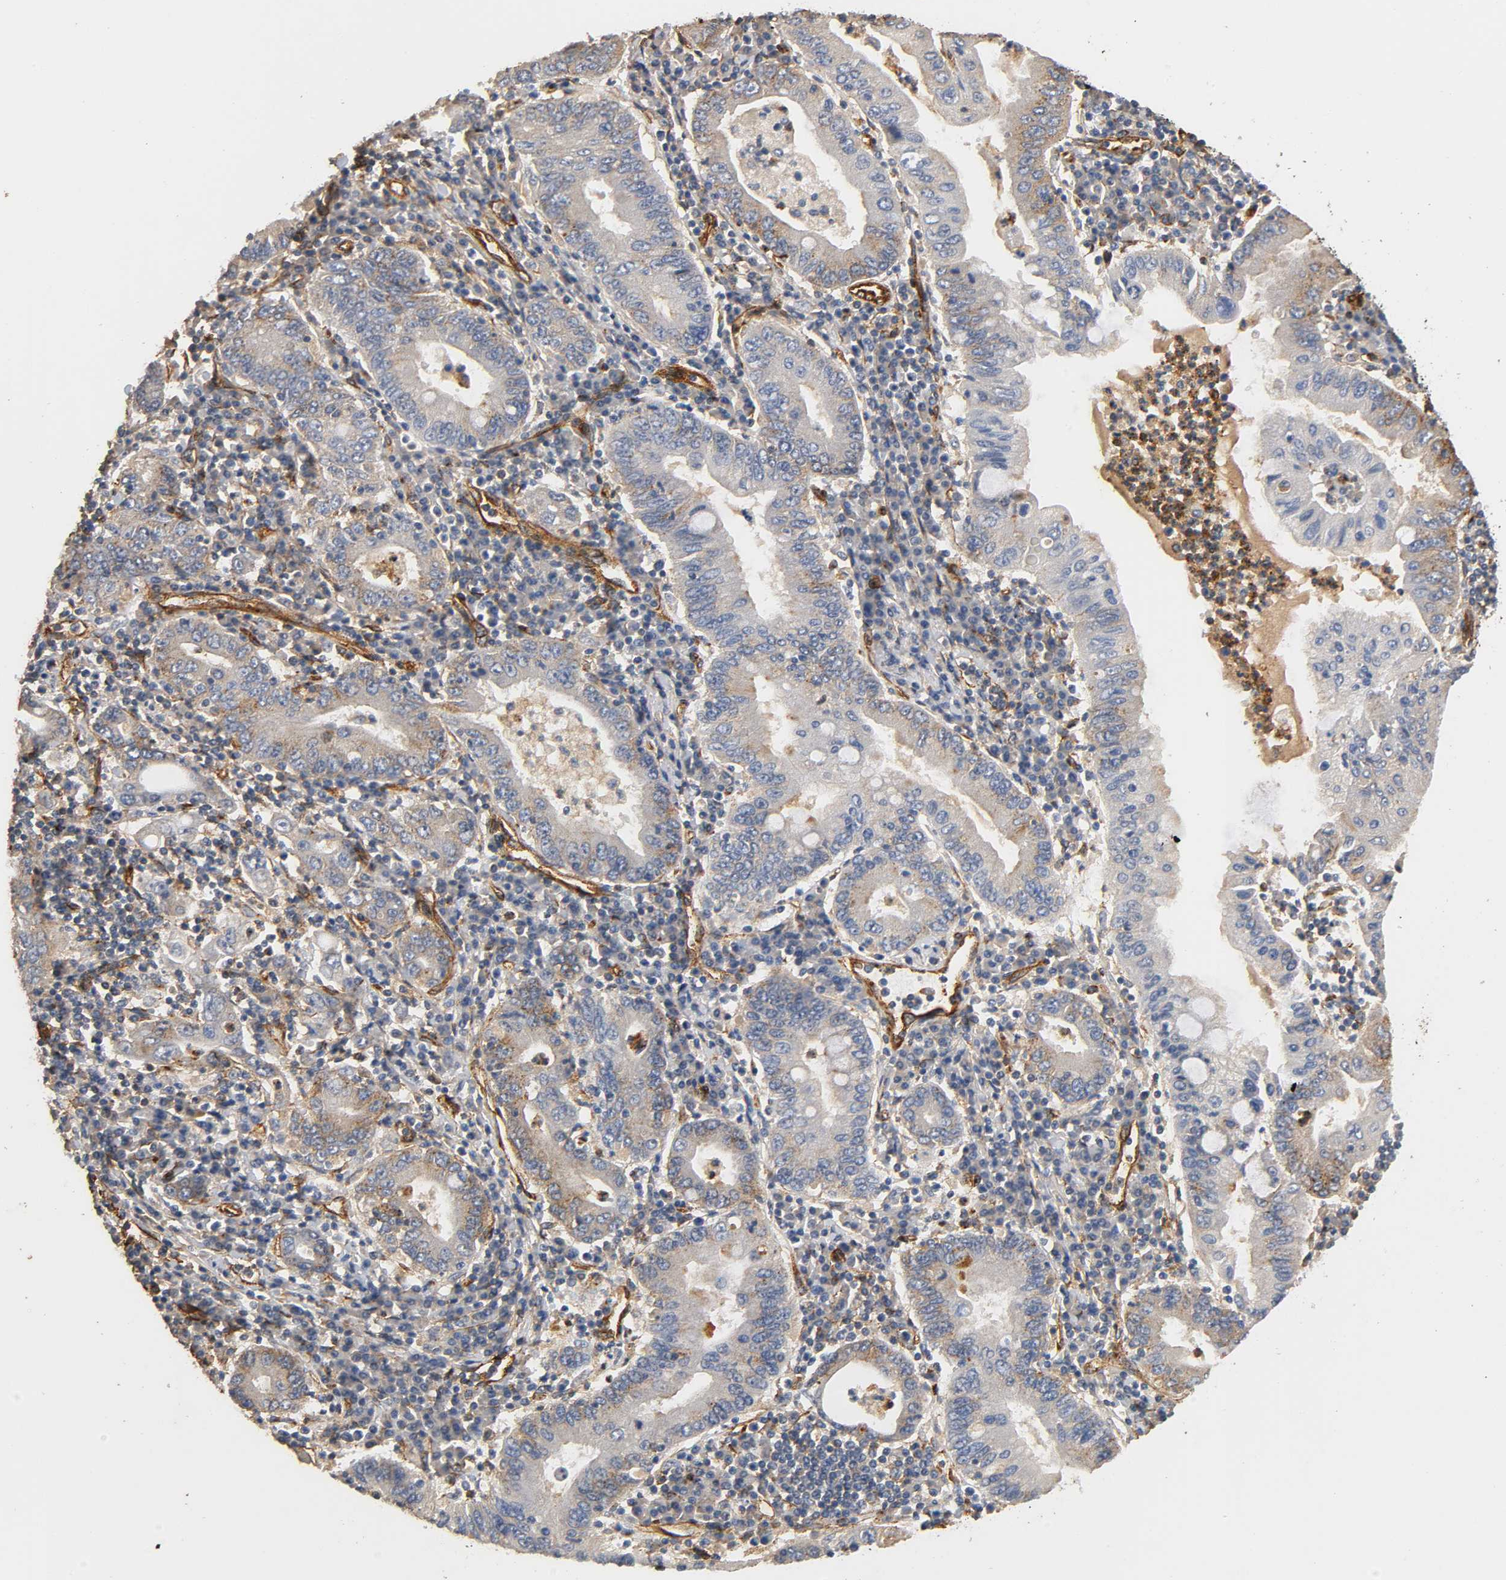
{"staining": {"intensity": "weak", "quantity": "<25%", "location": "cytoplasmic/membranous"}, "tissue": "stomach cancer", "cell_type": "Tumor cells", "image_type": "cancer", "snomed": [{"axis": "morphology", "description": "Normal tissue, NOS"}, {"axis": "morphology", "description": "Adenocarcinoma, NOS"}, {"axis": "topography", "description": "Esophagus"}, {"axis": "topography", "description": "Stomach, upper"}, {"axis": "topography", "description": "Peripheral nerve tissue"}], "caption": "DAB (3,3'-diaminobenzidine) immunohistochemical staining of human stomach cancer demonstrates no significant positivity in tumor cells. (Brightfield microscopy of DAB IHC at high magnification).", "gene": "IFITM3", "patient": {"sex": "male", "age": 62}}